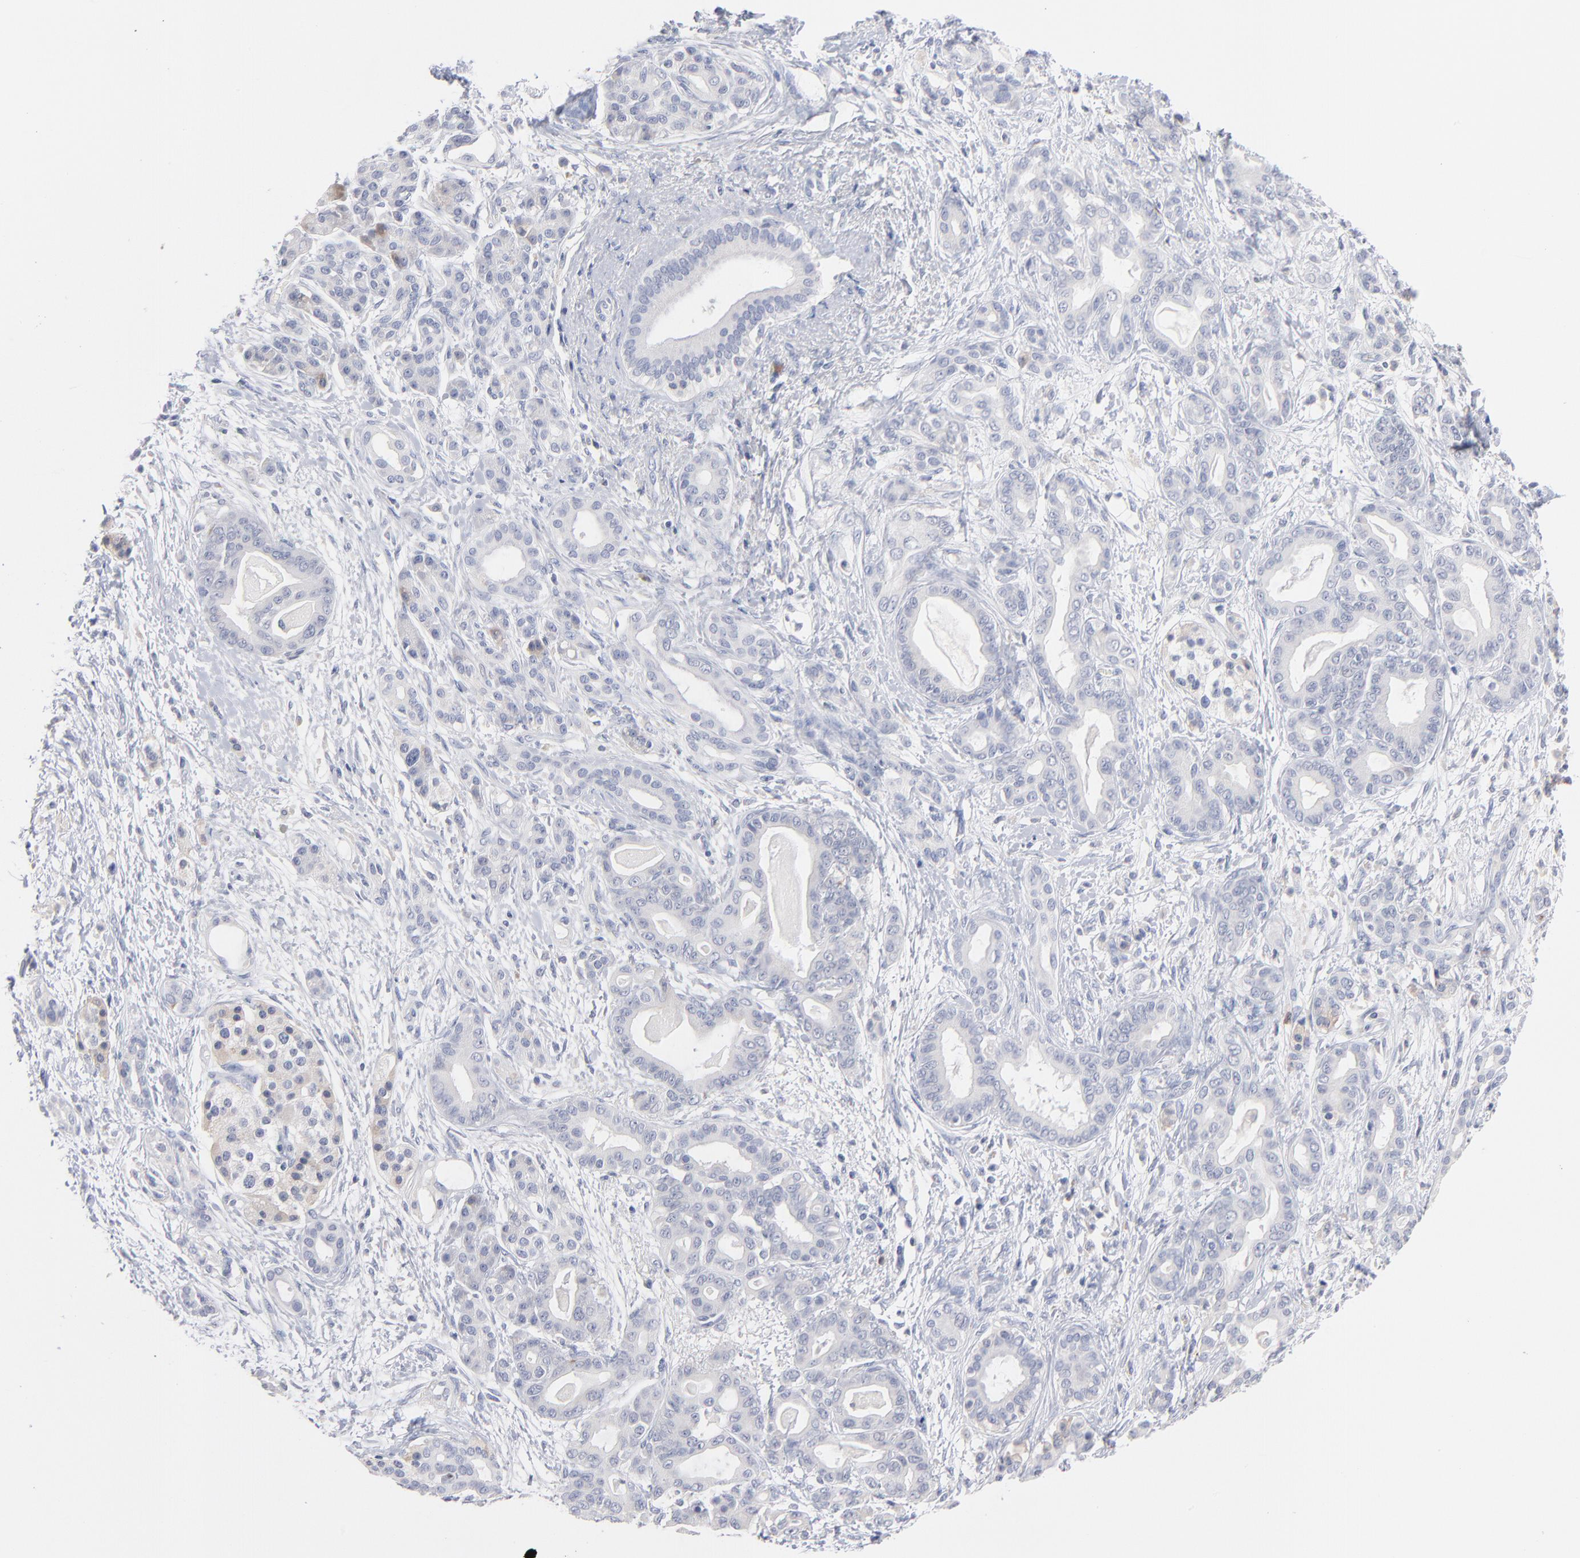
{"staining": {"intensity": "negative", "quantity": "none", "location": "none"}, "tissue": "pancreatic cancer", "cell_type": "Tumor cells", "image_type": "cancer", "snomed": [{"axis": "morphology", "description": "Adenocarcinoma, NOS"}, {"axis": "topography", "description": "Pancreas"}], "caption": "Photomicrograph shows no protein expression in tumor cells of pancreatic cancer (adenocarcinoma) tissue.", "gene": "F12", "patient": {"sex": "male", "age": 63}}